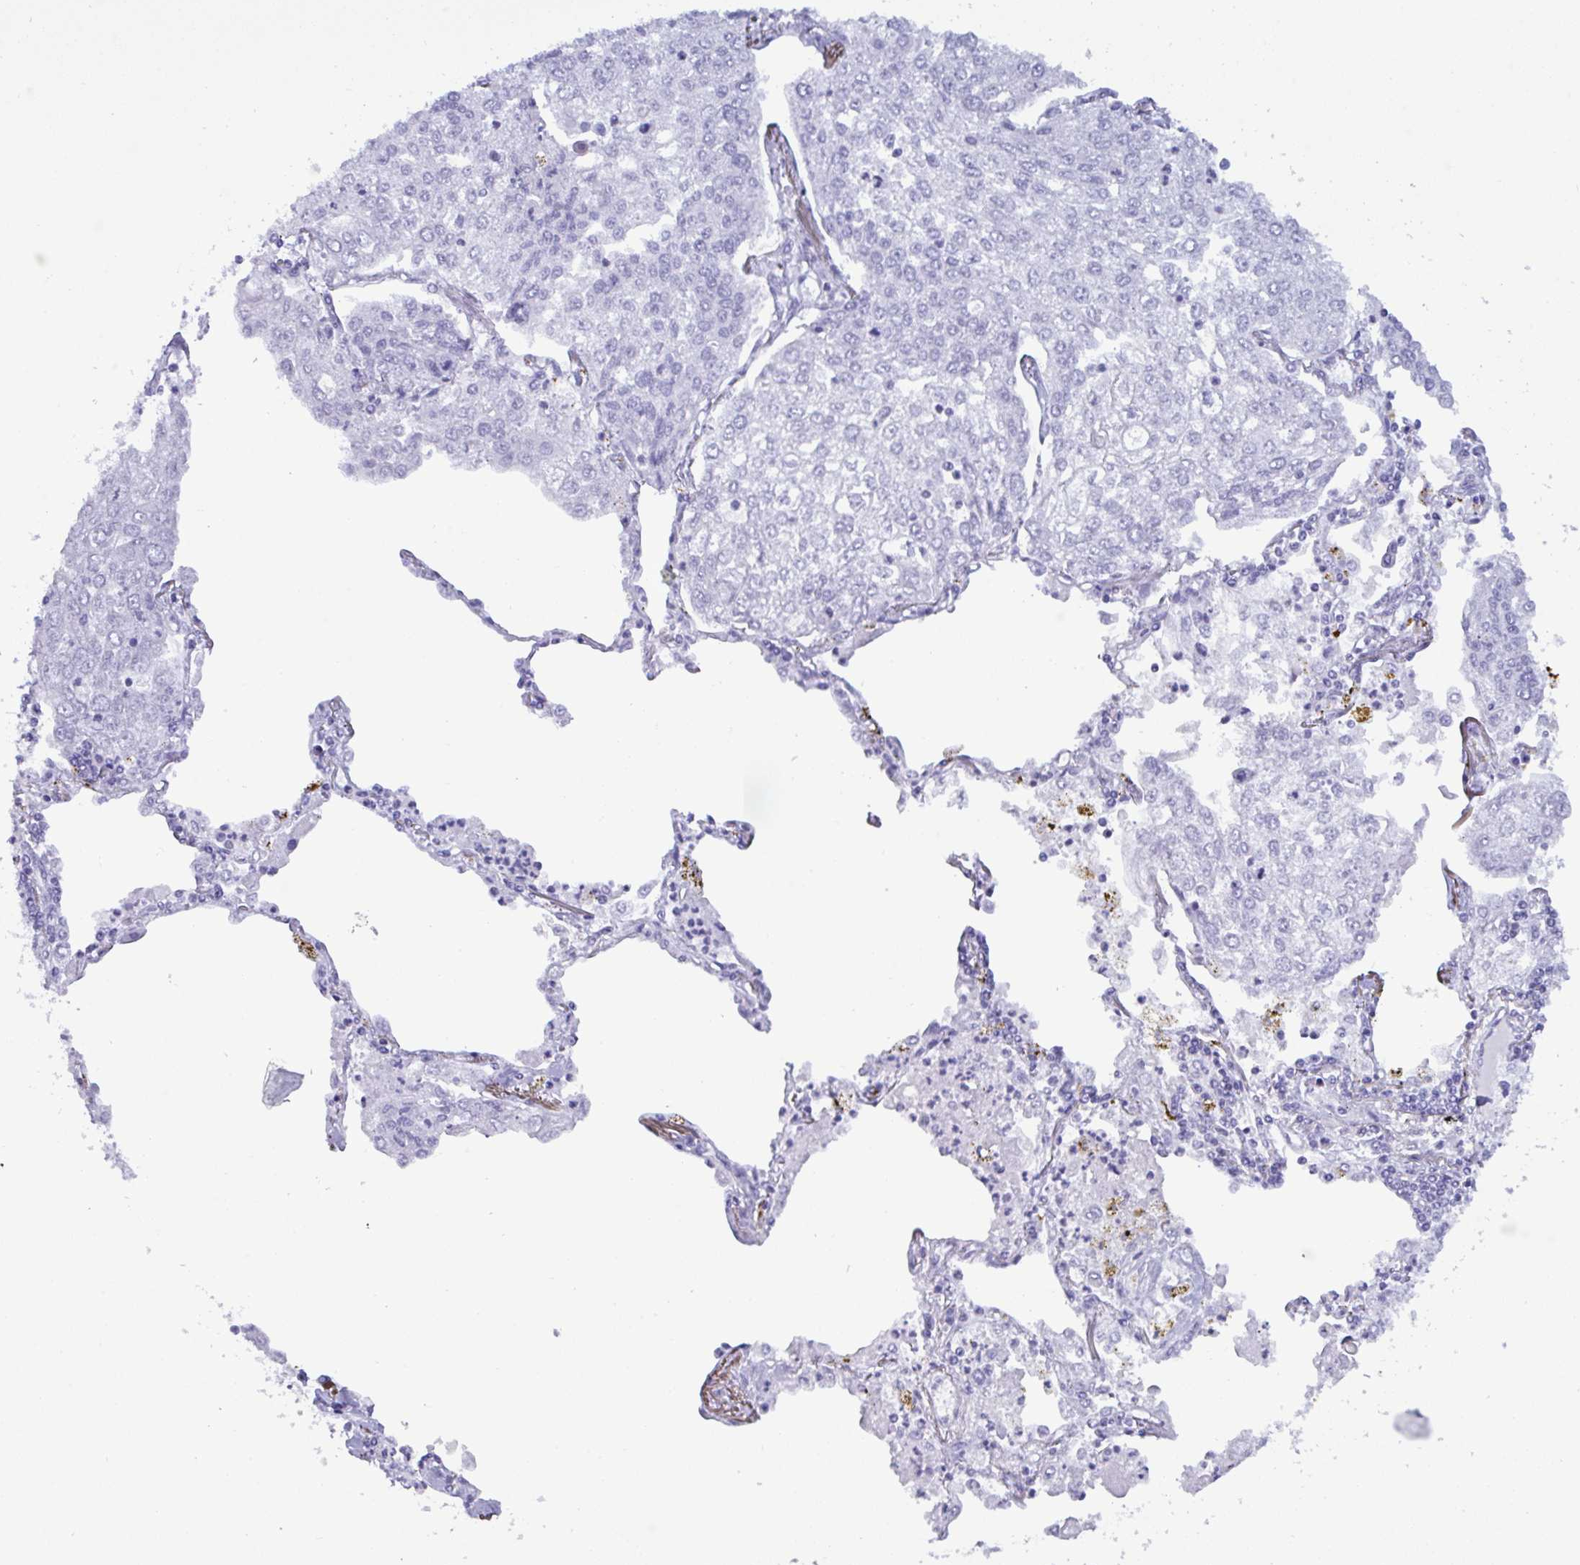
{"staining": {"intensity": "negative", "quantity": "none", "location": "none"}, "tissue": "lung cancer", "cell_type": "Tumor cells", "image_type": "cancer", "snomed": [{"axis": "morphology", "description": "Squamous cell carcinoma, NOS"}, {"axis": "topography", "description": "Lung"}], "caption": "Photomicrograph shows no protein expression in tumor cells of lung cancer tissue. (Brightfield microscopy of DAB (3,3'-diaminobenzidine) immunohistochemistry (IHC) at high magnification).", "gene": "MRGPRG", "patient": {"sex": "male", "age": 74}}